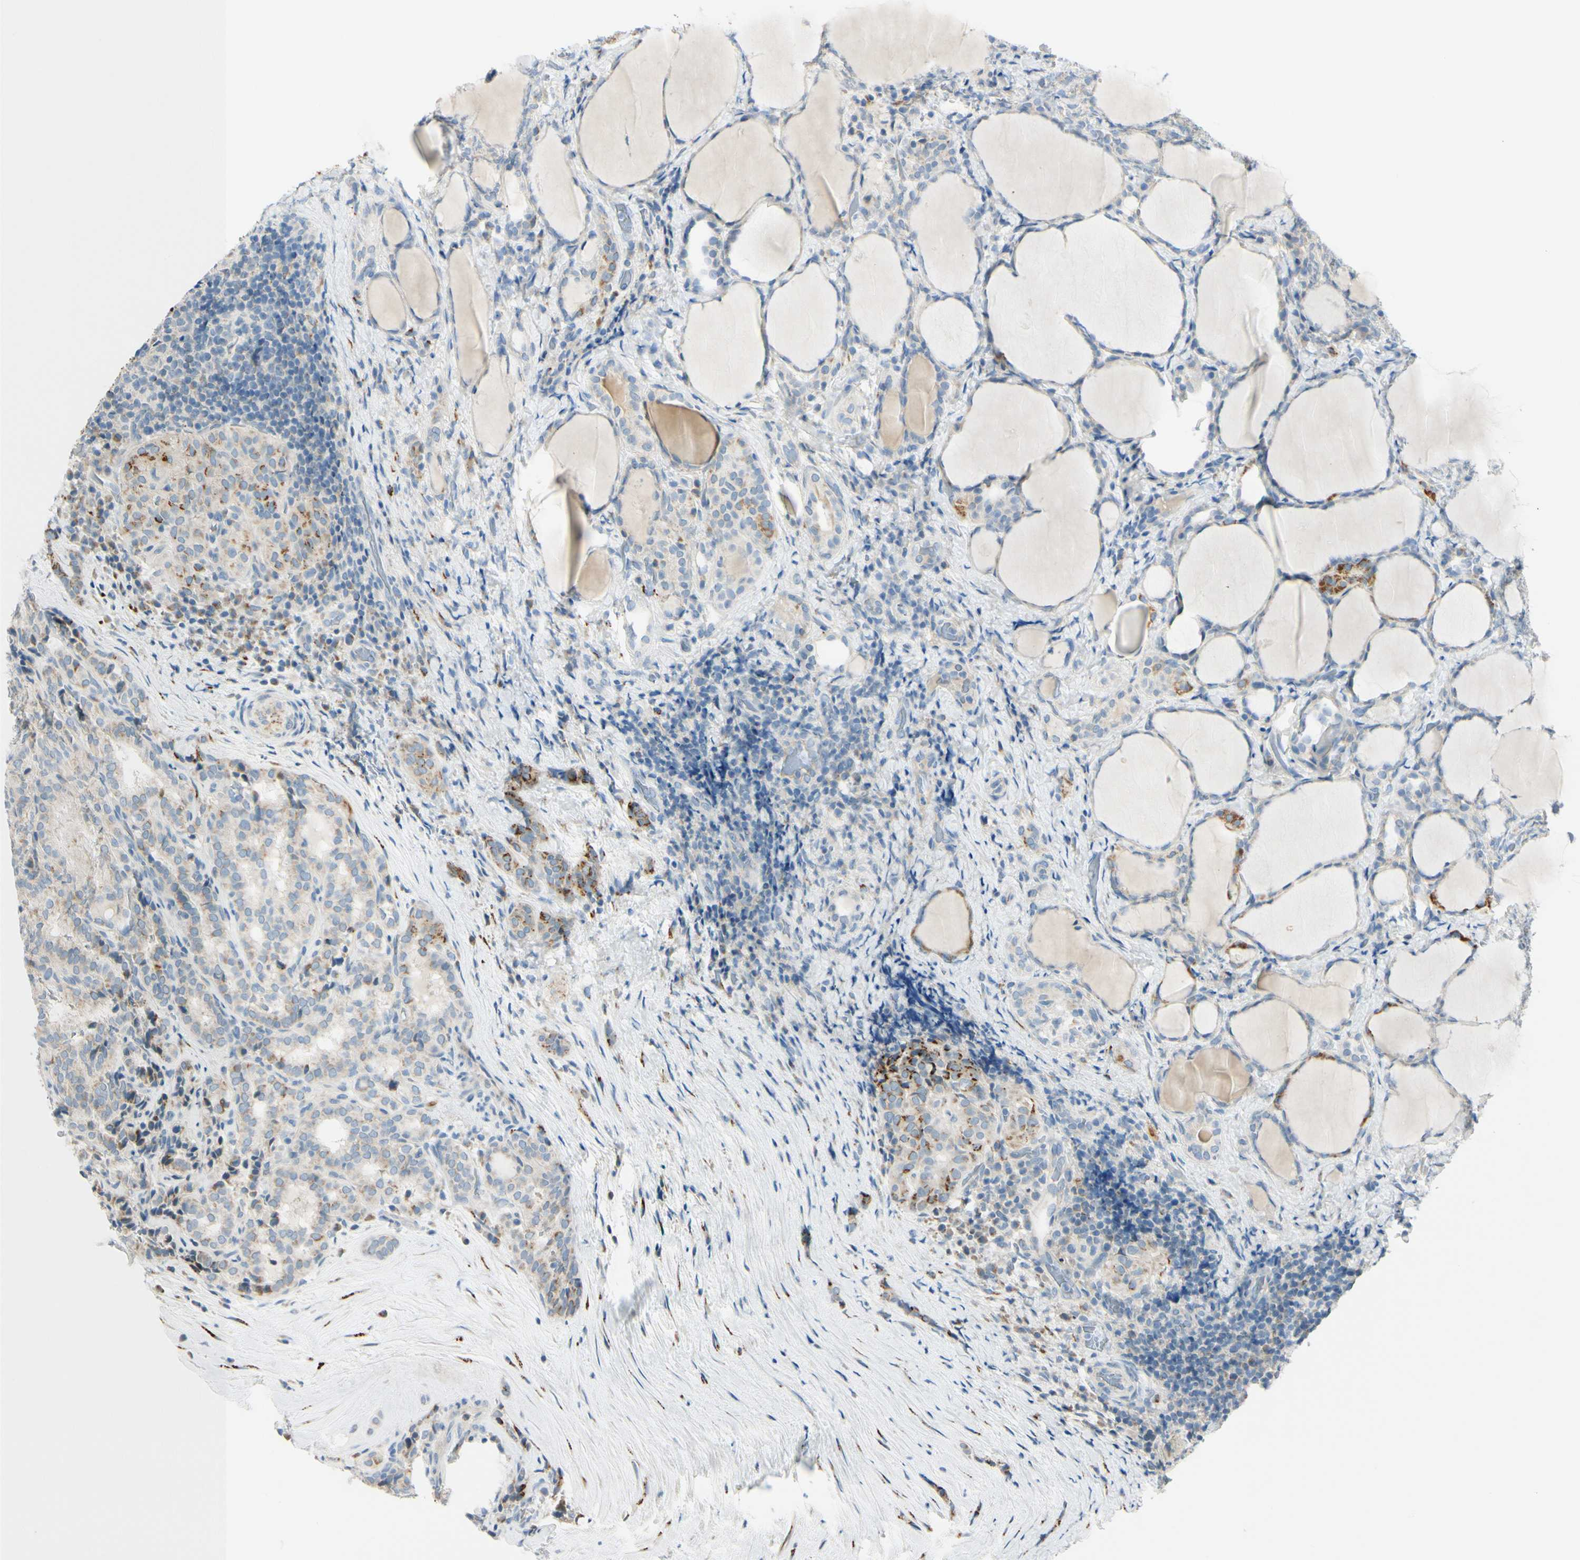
{"staining": {"intensity": "moderate", "quantity": "<25%", "location": "cytoplasmic/membranous"}, "tissue": "thyroid cancer", "cell_type": "Tumor cells", "image_type": "cancer", "snomed": [{"axis": "morphology", "description": "Normal tissue, NOS"}, {"axis": "morphology", "description": "Papillary adenocarcinoma, NOS"}, {"axis": "topography", "description": "Thyroid gland"}], "caption": "Immunohistochemistry of thyroid cancer (papillary adenocarcinoma) demonstrates low levels of moderate cytoplasmic/membranous expression in approximately <25% of tumor cells.", "gene": "GALNT5", "patient": {"sex": "female", "age": 30}}